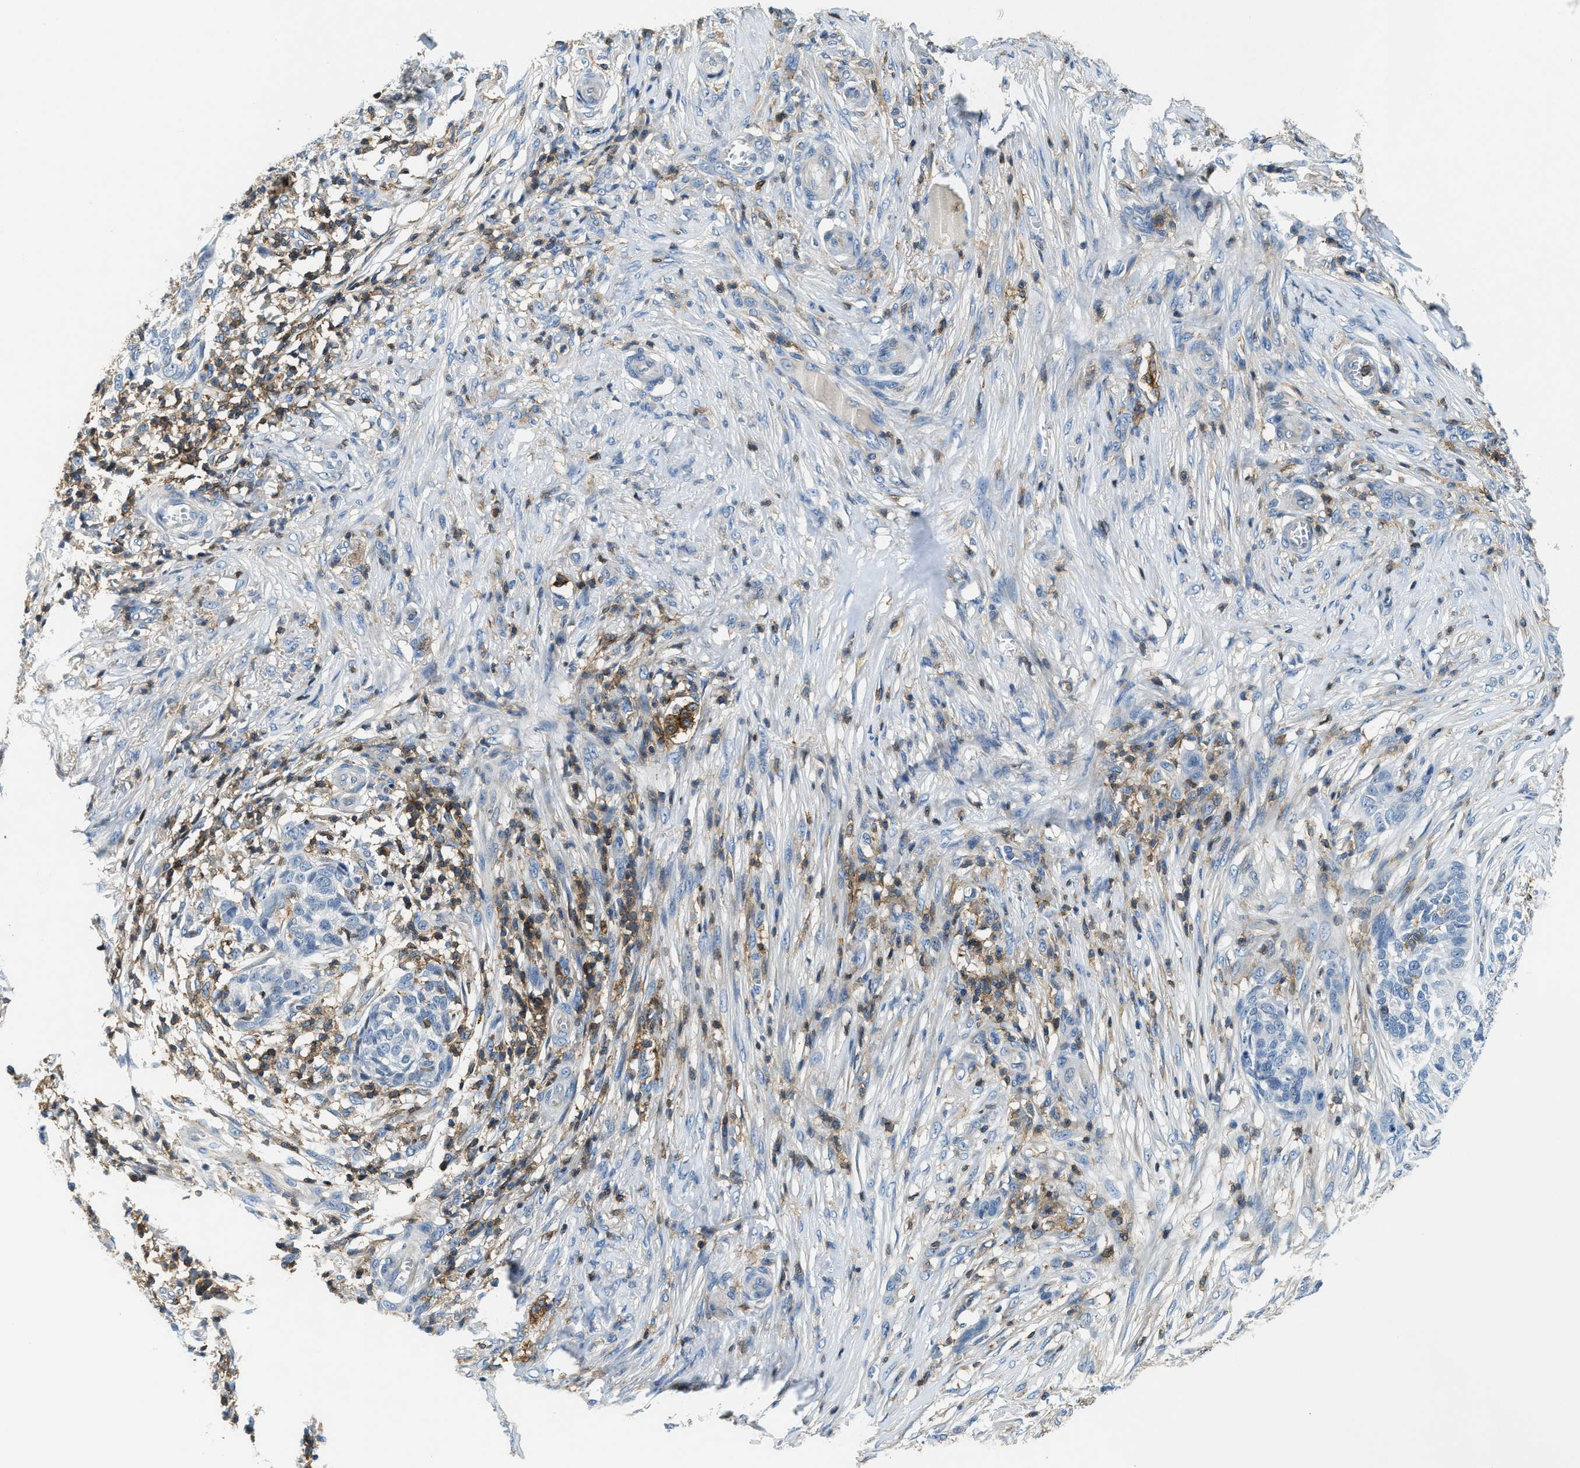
{"staining": {"intensity": "negative", "quantity": "none", "location": "none"}, "tissue": "skin cancer", "cell_type": "Tumor cells", "image_type": "cancer", "snomed": [{"axis": "morphology", "description": "Basal cell carcinoma"}, {"axis": "topography", "description": "Skin"}], "caption": "The micrograph reveals no significant positivity in tumor cells of skin cancer.", "gene": "MYO1G", "patient": {"sex": "male", "age": 85}}